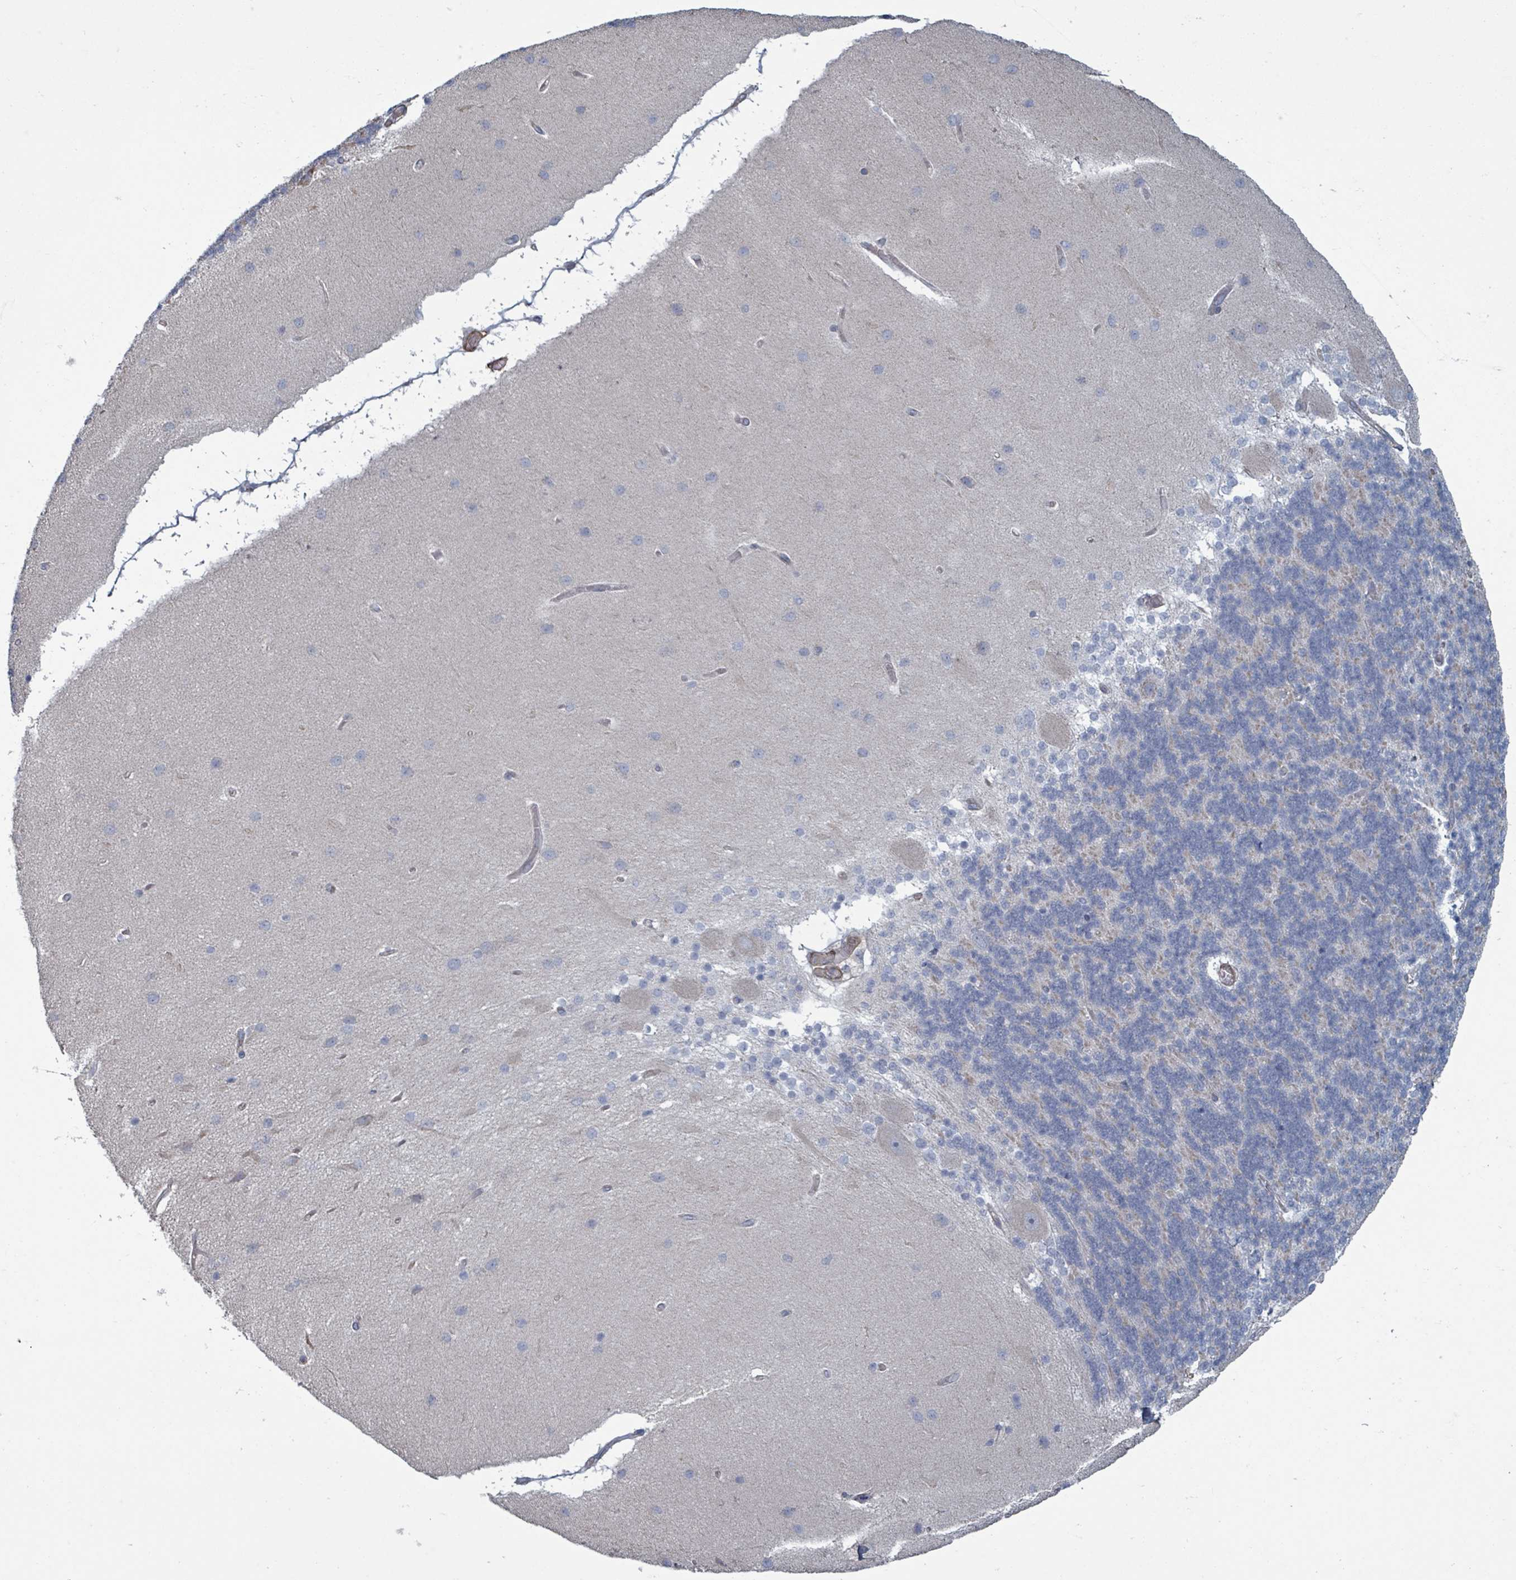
{"staining": {"intensity": "negative", "quantity": "none", "location": "none"}, "tissue": "cerebellum", "cell_type": "Cells in granular layer", "image_type": "normal", "snomed": [{"axis": "morphology", "description": "Normal tissue, NOS"}, {"axis": "topography", "description": "Cerebellum"}], "caption": "Cerebellum stained for a protein using immunohistochemistry displays no staining cells in granular layer.", "gene": "ADCK1", "patient": {"sex": "female", "age": 54}}